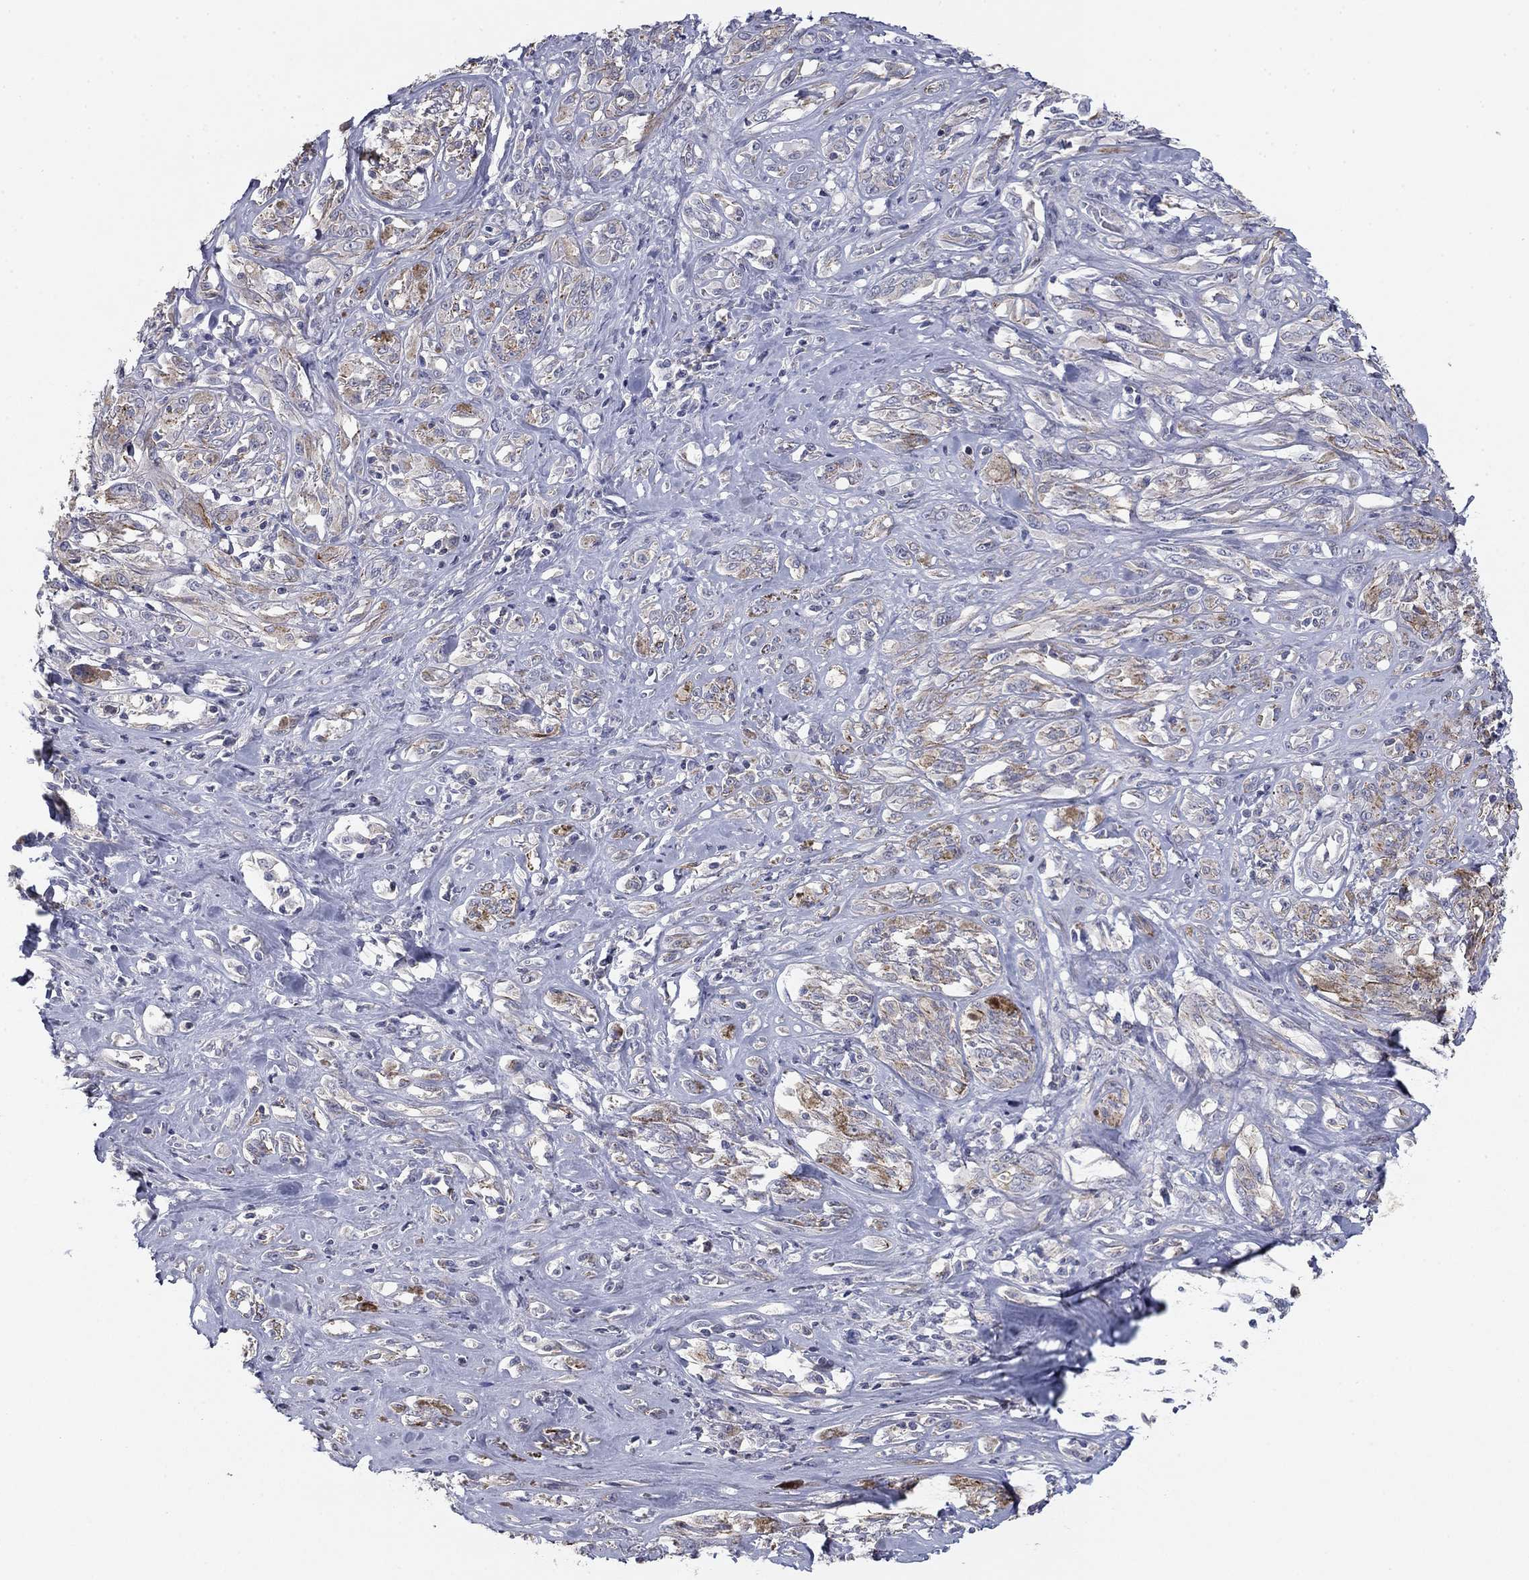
{"staining": {"intensity": "weak", "quantity": "<25%", "location": "cytoplasmic/membranous"}, "tissue": "melanoma", "cell_type": "Tumor cells", "image_type": "cancer", "snomed": [{"axis": "morphology", "description": "Malignant melanoma, NOS"}, {"axis": "topography", "description": "Skin"}], "caption": "This image is of malignant melanoma stained with immunohistochemistry (IHC) to label a protein in brown with the nuclei are counter-stained blue. There is no staining in tumor cells.", "gene": "SEPTIN3", "patient": {"sex": "female", "age": 91}}